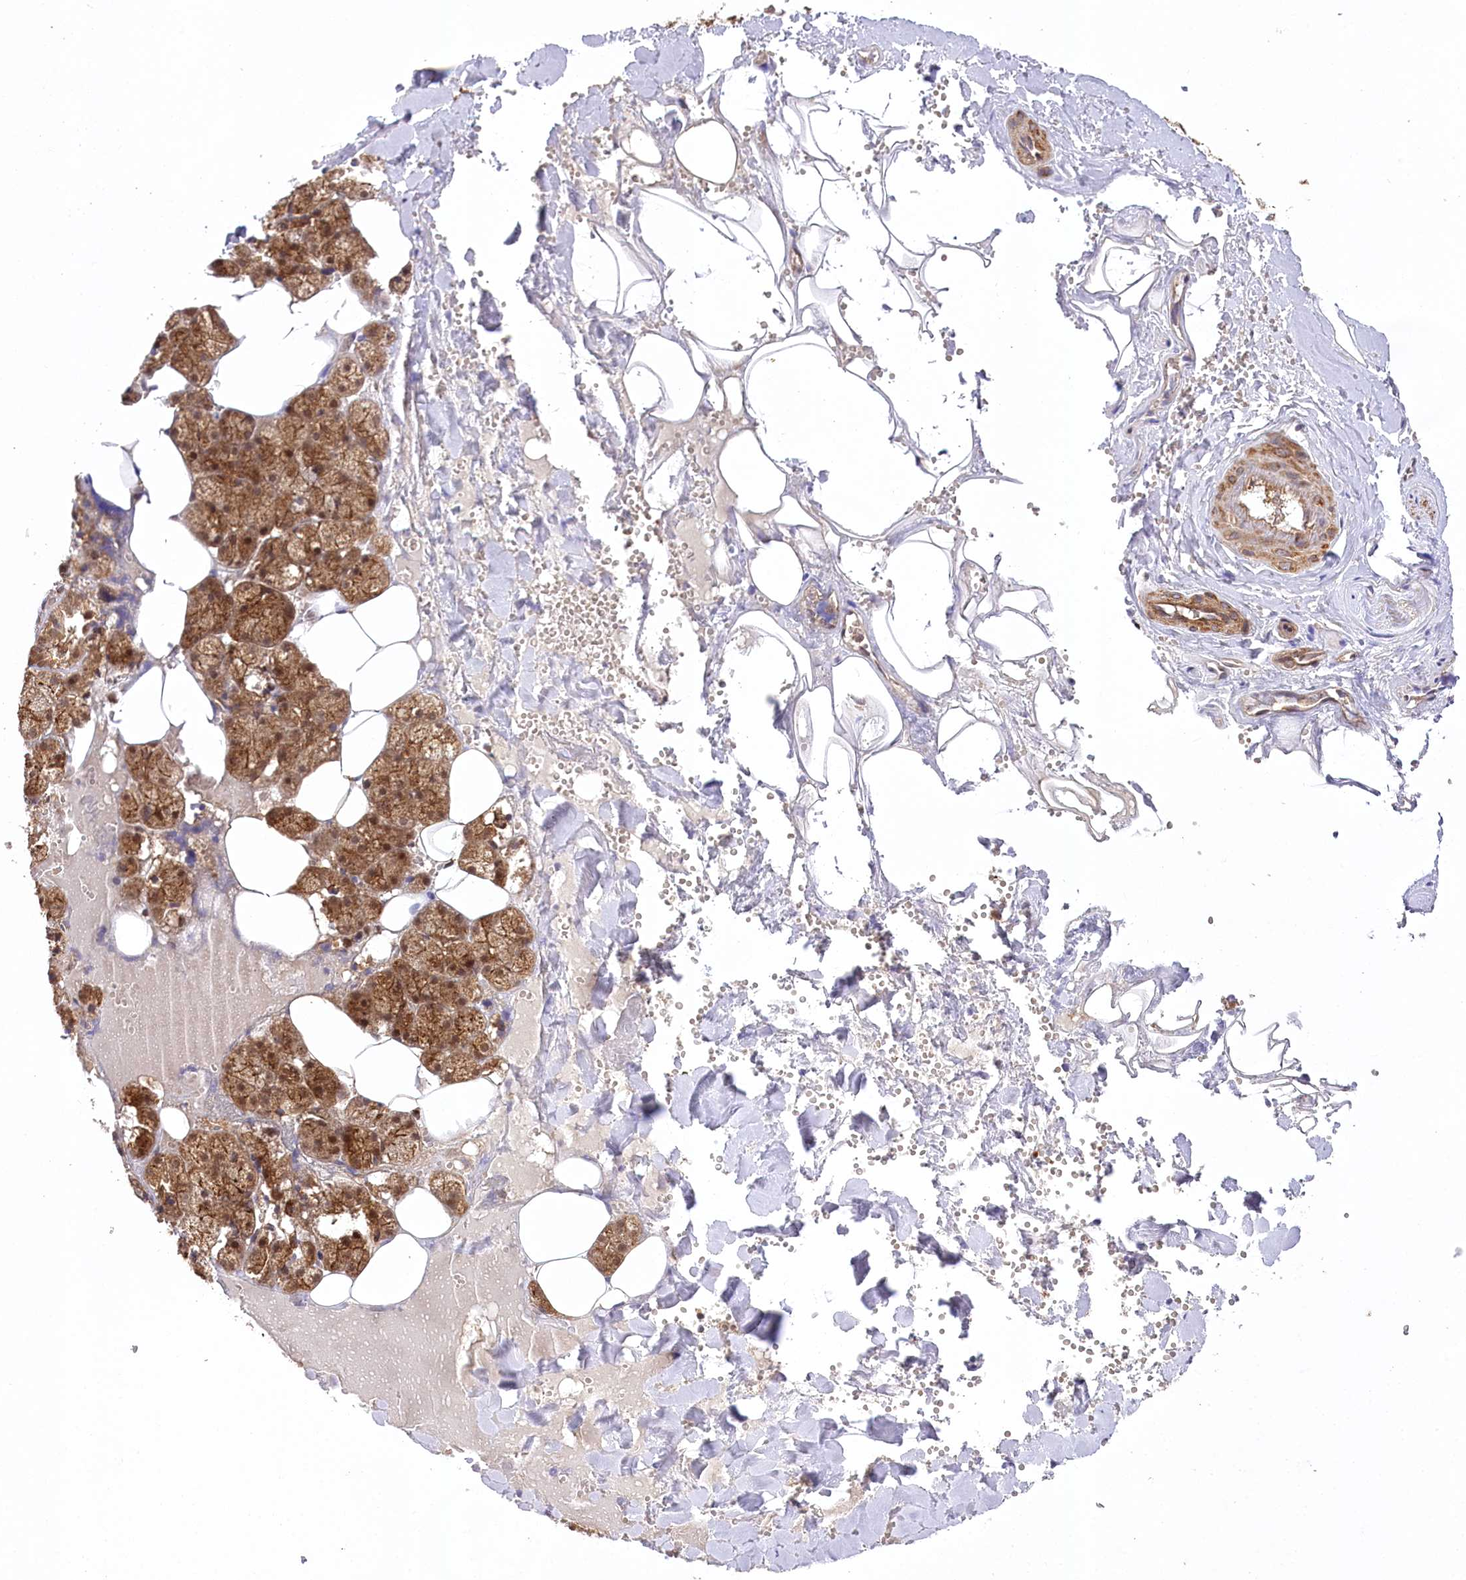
{"staining": {"intensity": "strong", "quantity": ">75%", "location": "cytoplasmic/membranous,nuclear"}, "tissue": "salivary gland", "cell_type": "Glandular cells", "image_type": "normal", "snomed": [{"axis": "morphology", "description": "Normal tissue, NOS"}, {"axis": "topography", "description": "Salivary gland"}], "caption": "IHC histopathology image of normal salivary gland stained for a protein (brown), which demonstrates high levels of strong cytoplasmic/membranous,nuclear expression in about >75% of glandular cells.", "gene": "CCDC91", "patient": {"sex": "male", "age": 62}}